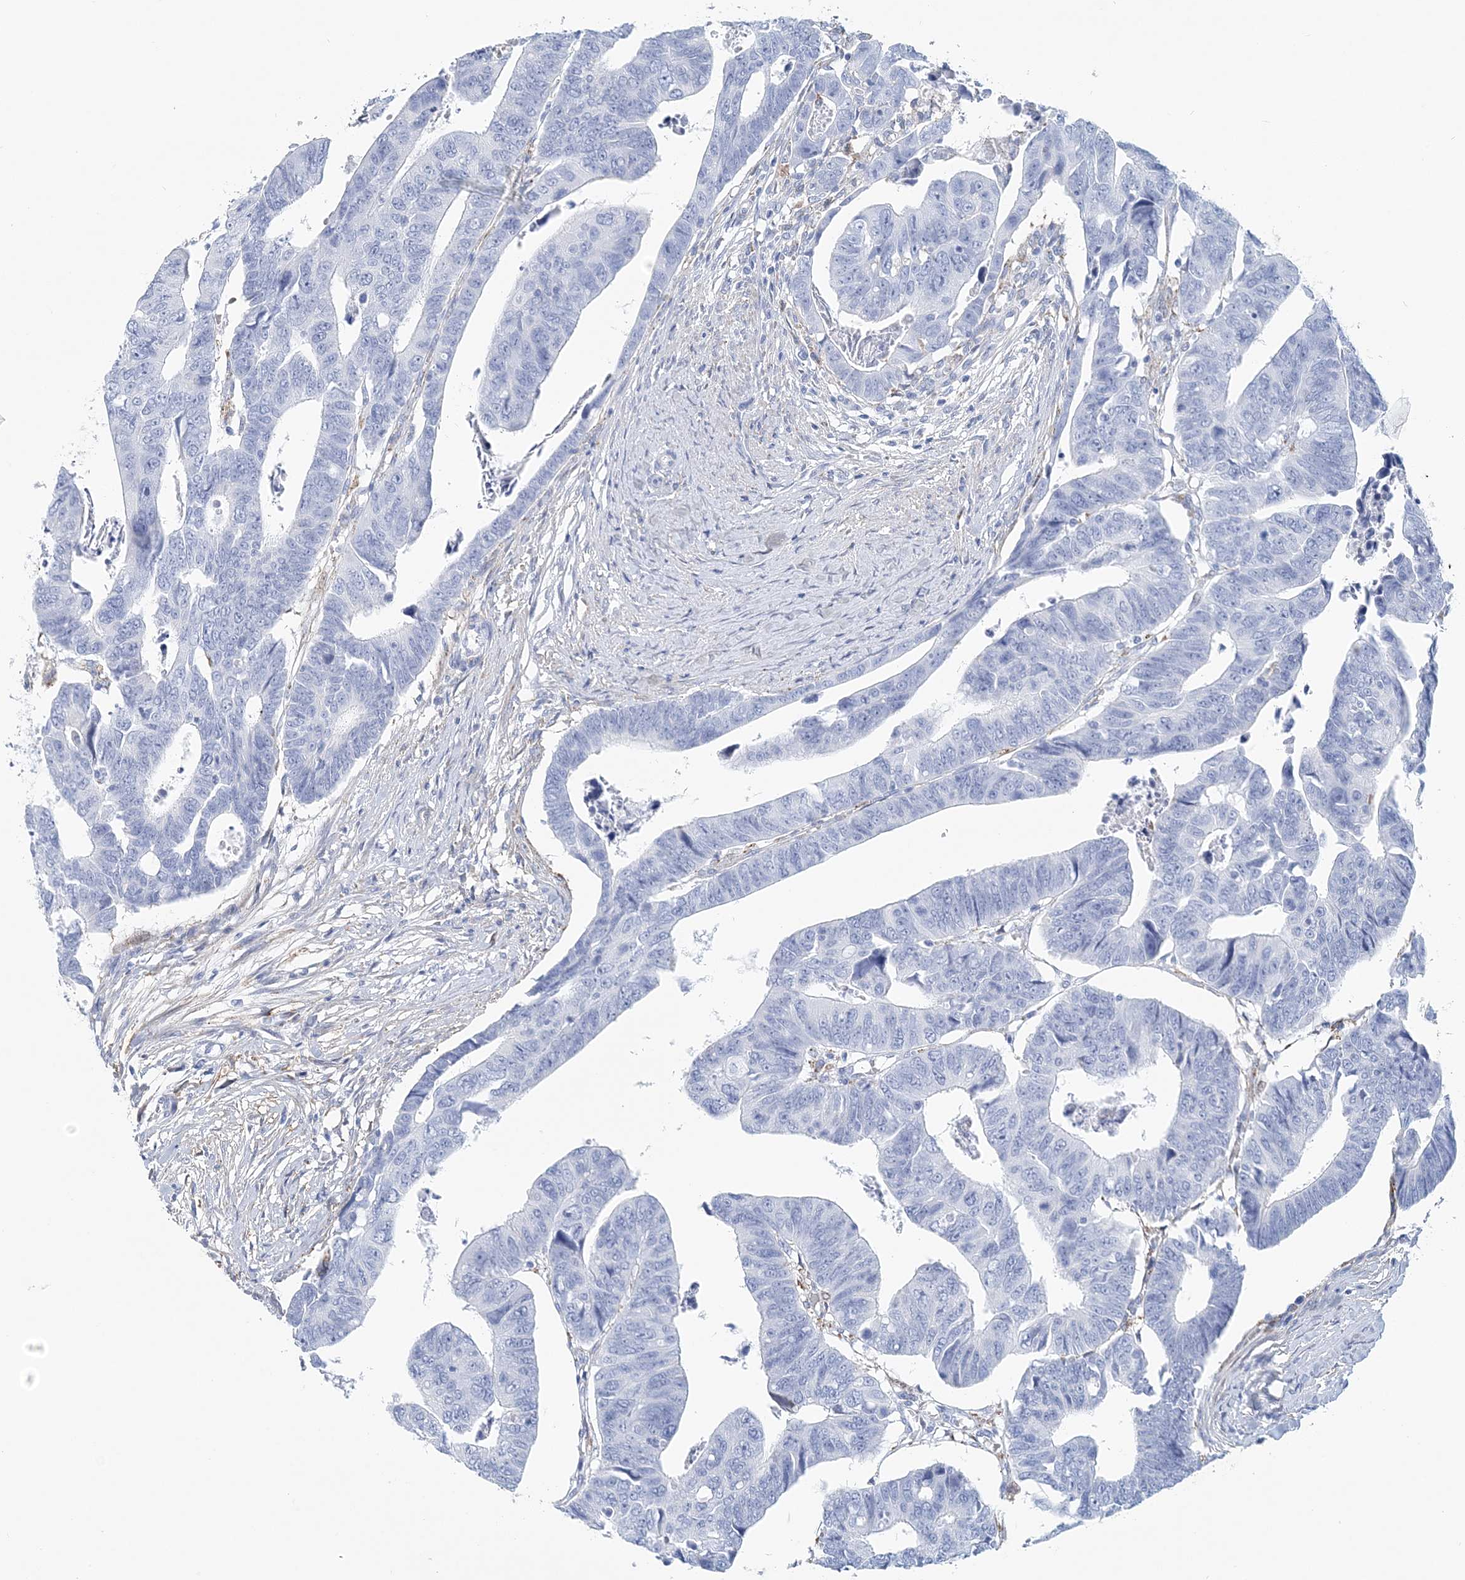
{"staining": {"intensity": "negative", "quantity": "none", "location": "none"}, "tissue": "colorectal cancer", "cell_type": "Tumor cells", "image_type": "cancer", "snomed": [{"axis": "morphology", "description": "Adenocarcinoma, NOS"}, {"axis": "topography", "description": "Rectum"}], "caption": "The micrograph reveals no significant positivity in tumor cells of colorectal cancer.", "gene": "NKX6-1", "patient": {"sex": "female", "age": 65}}